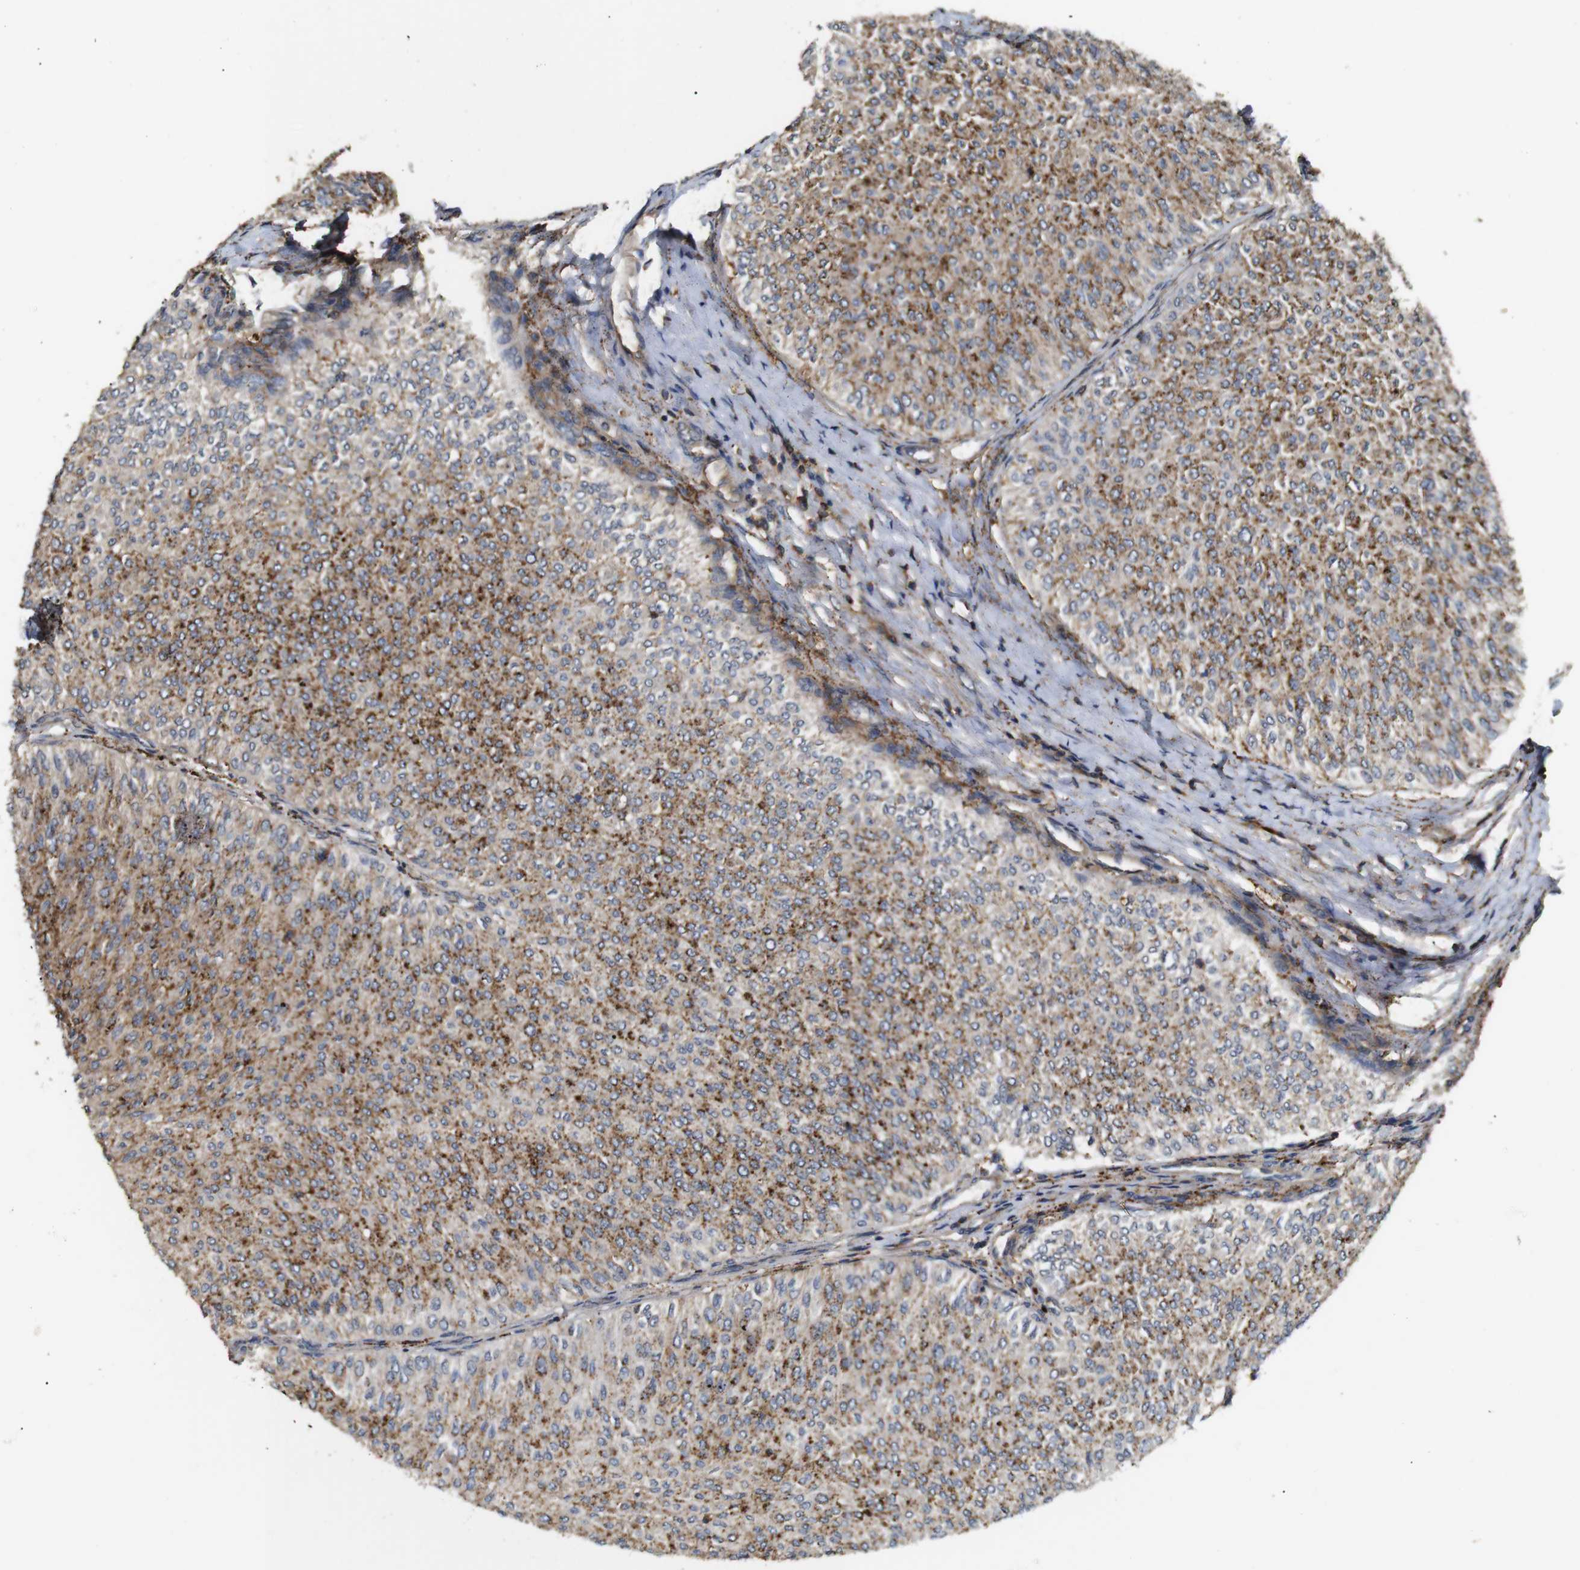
{"staining": {"intensity": "moderate", "quantity": ">75%", "location": "cytoplasmic/membranous"}, "tissue": "urothelial cancer", "cell_type": "Tumor cells", "image_type": "cancer", "snomed": [{"axis": "morphology", "description": "Urothelial carcinoma, Low grade"}, {"axis": "topography", "description": "Urinary bladder"}], "caption": "Human low-grade urothelial carcinoma stained with a protein marker displays moderate staining in tumor cells.", "gene": "KSR1", "patient": {"sex": "male", "age": 78}}